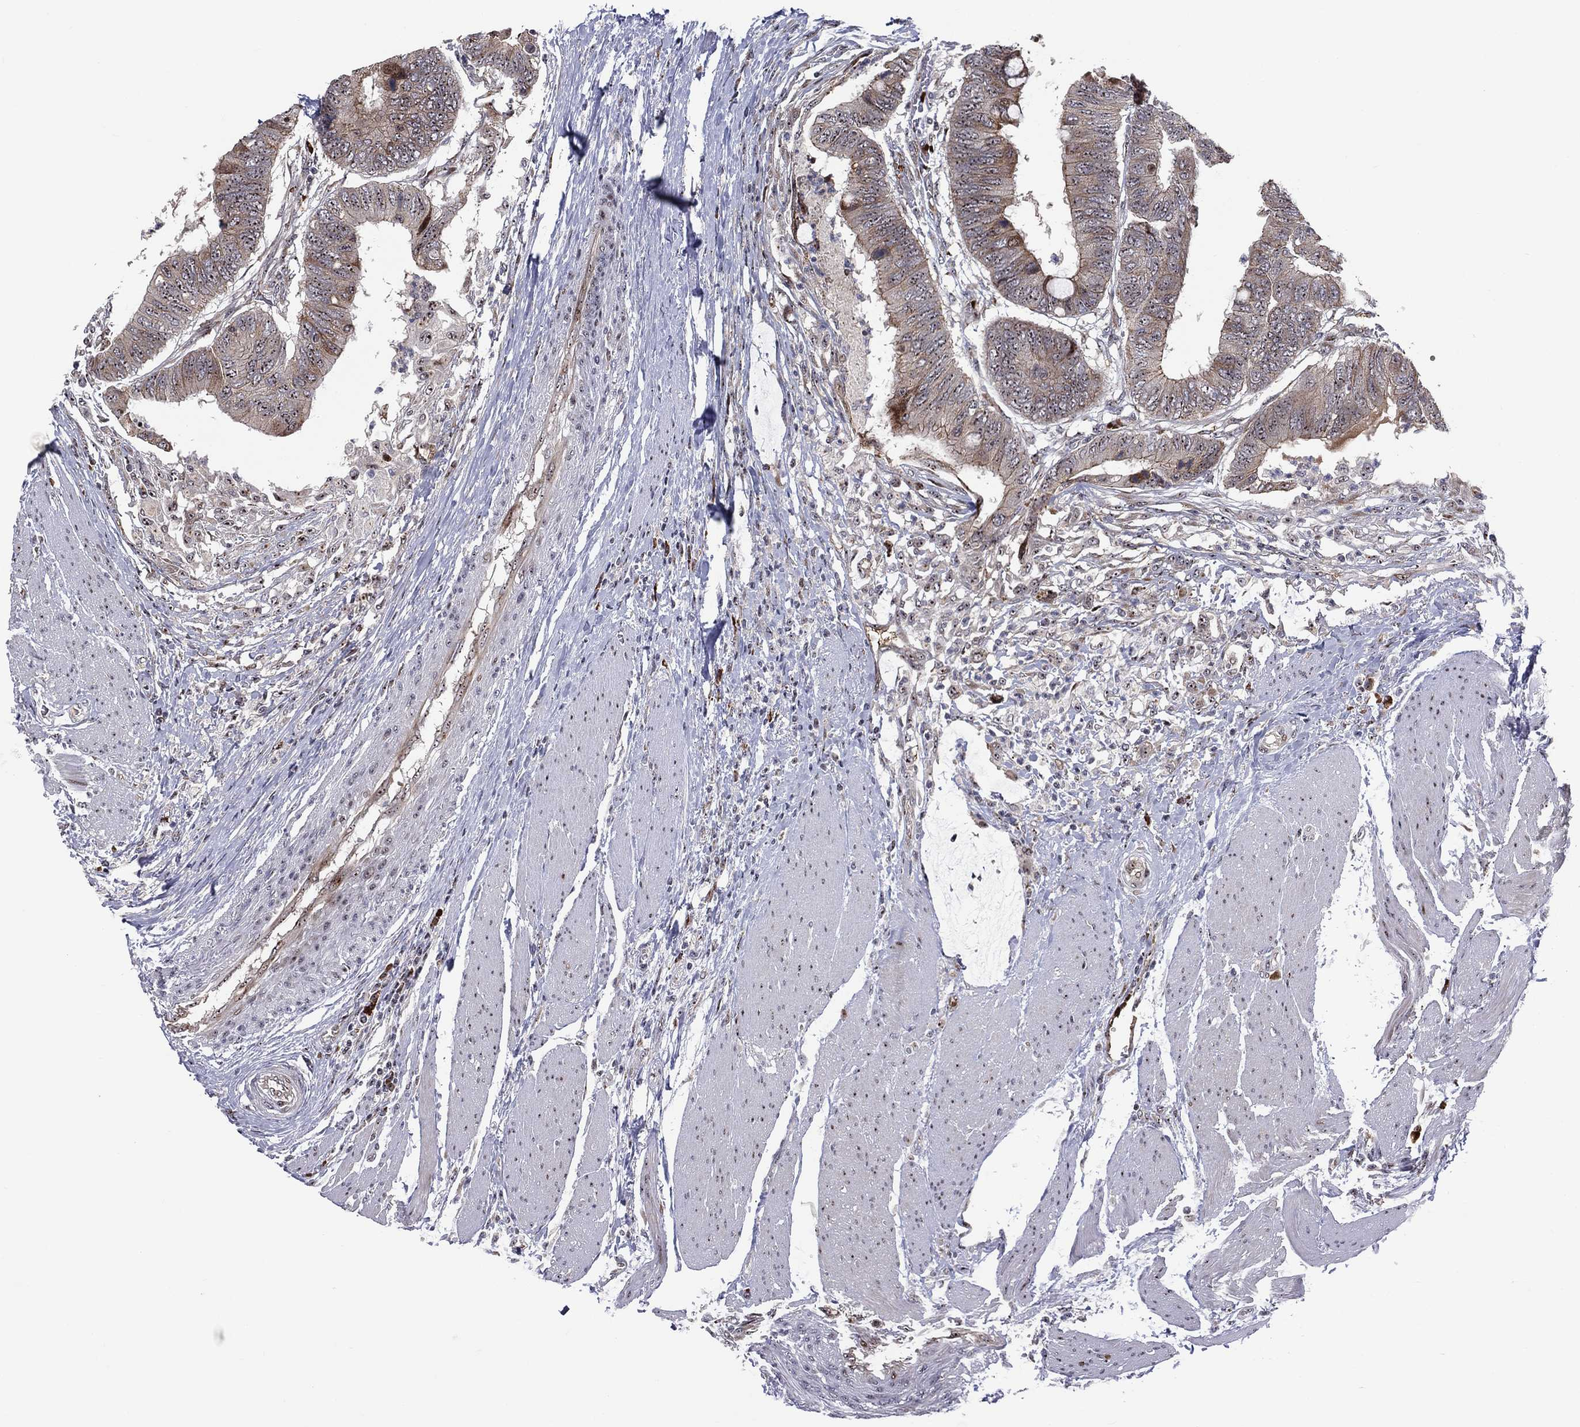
{"staining": {"intensity": "moderate", "quantity": "25%-75%", "location": "cytoplasmic/membranous"}, "tissue": "colorectal cancer", "cell_type": "Tumor cells", "image_type": "cancer", "snomed": [{"axis": "morphology", "description": "Normal tissue, NOS"}, {"axis": "morphology", "description": "Adenocarcinoma, NOS"}, {"axis": "topography", "description": "Rectum"}, {"axis": "topography", "description": "Peripheral nerve tissue"}], "caption": "IHC of colorectal cancer demonstrates medium levels of moderate cytoplasmic/membranous positivity in about 25%-75% of tumor cells.", "gene": "VHL", "patient": {"sex": "male", "age": 92}}